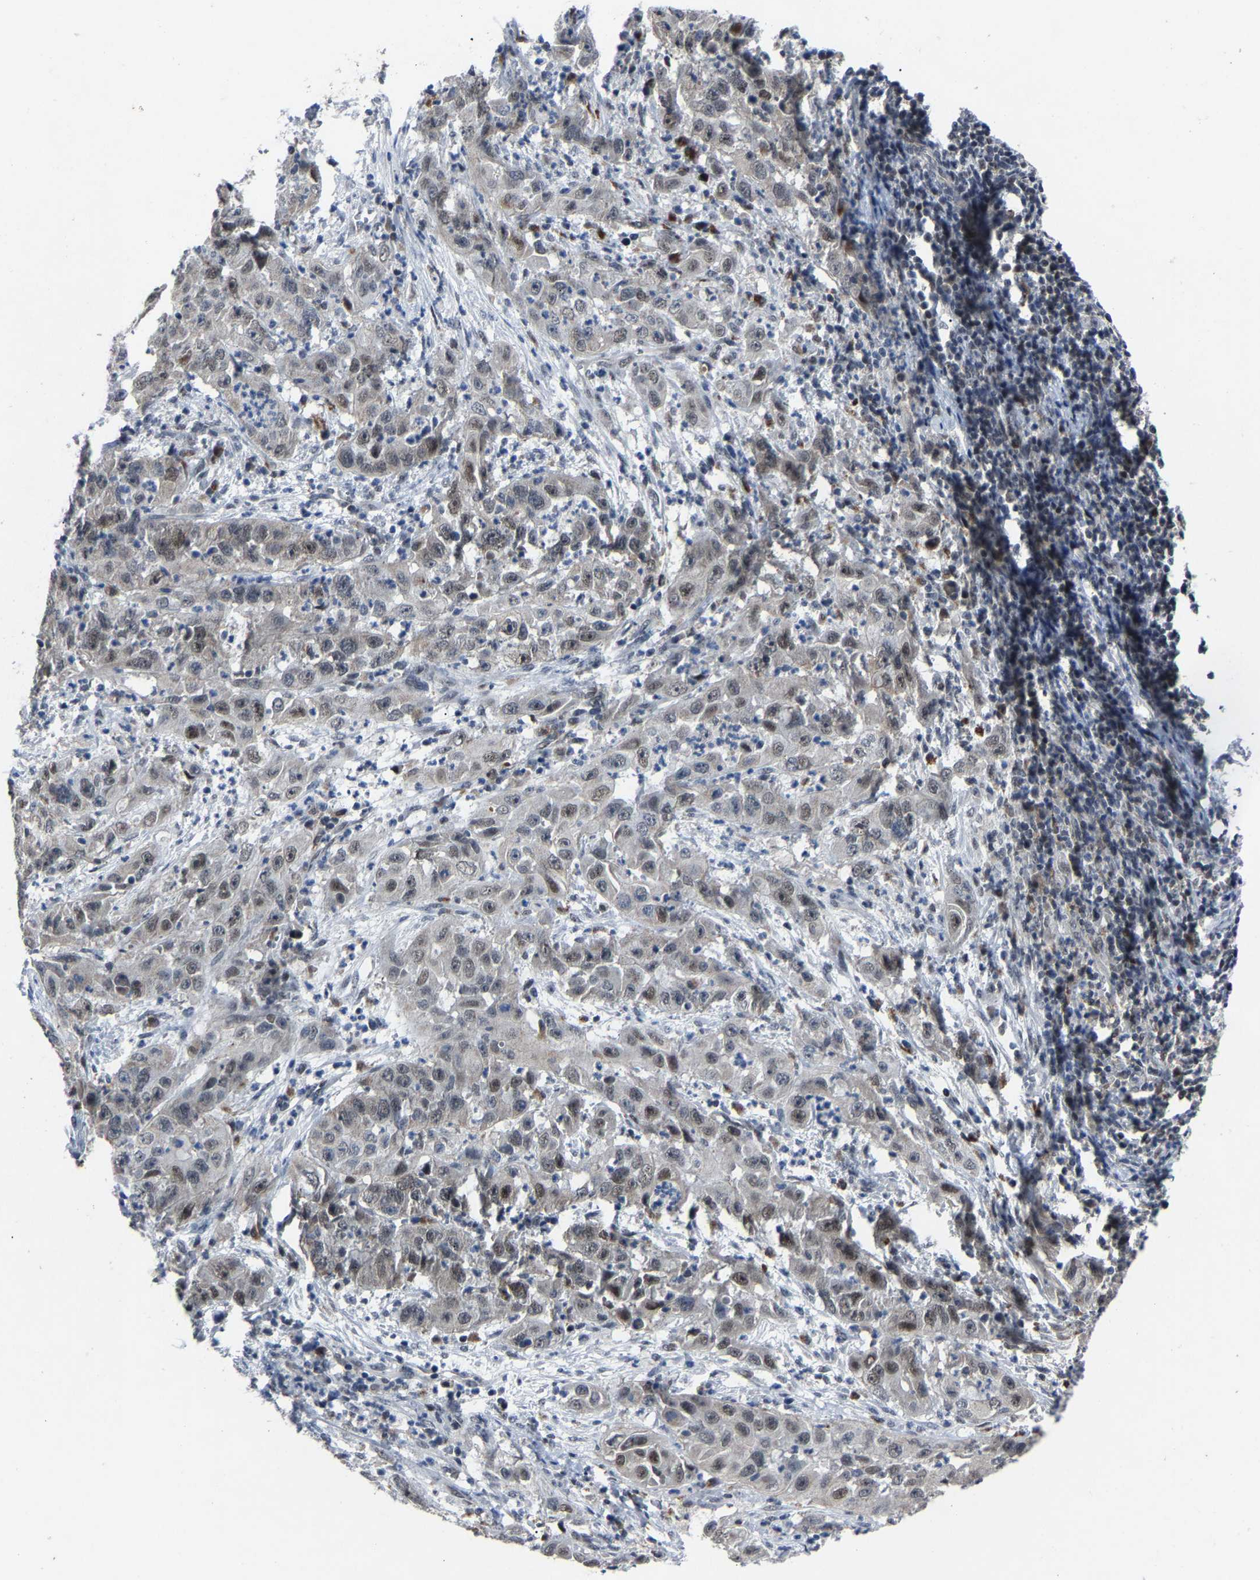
{"staining": {"intensity": "weak", "quantity": ">75%", "location": "nuclear"}, "tissue": "cervical cancer", "cell_type": "Tumor cells", "image_type": "cancer", "snomed": [{"axis": "morphology", "description": "Squamous cell carcinoma, NOS"}, {"axis": "topography", "description": "Cervix"}], "caption": "This histopathology image displays immunohistochemistry (IHC) staining of cervical cancer (squamous cell carcinoma), with low weak nuclear positivity in approximately >75% of tumor cells.", "gene": "LSM8", "patient": {"sex": "female", "age": 32}}